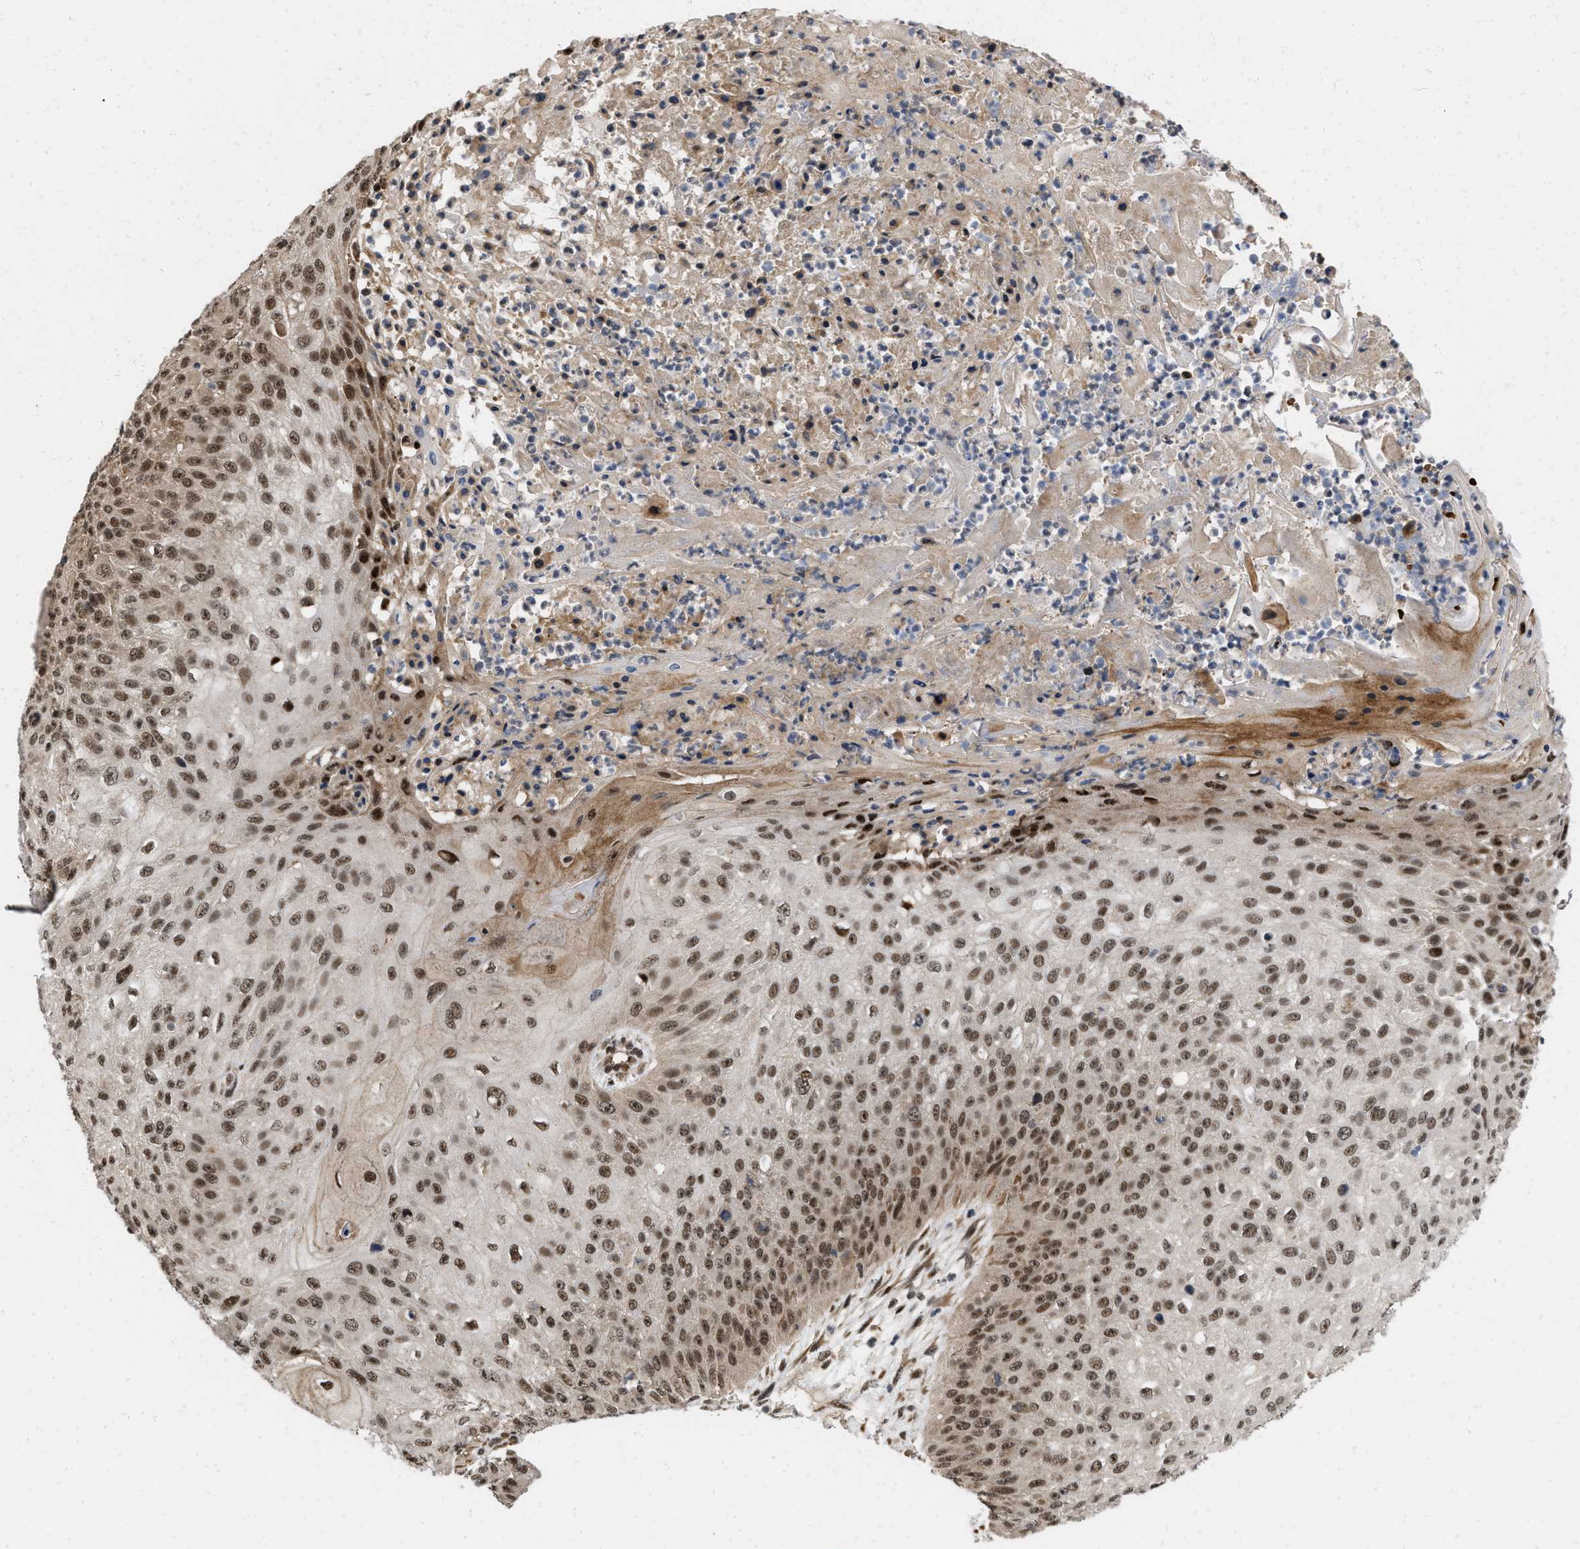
{"staining": {"intensity": "strong", "quantity": ">75%", "location": "nuclear"}, "tissue": "skin cancer", "cell_type": "Tumor cells", "image_type": "cancer", "snomed": [{"axis": "morphology", "description": "Squamous cell carcinoma, NOS"}, {"axis": "topography", "description": "Skin"}], "caption": "Immunohistochemical staining of human squamous cell carcinoma (skin) displays high levels of strong nuclear protein staining in approximately >75% of tumor cells.", "gene": "ANKRD11", "patient": {"sex": "female", "age": 80}}